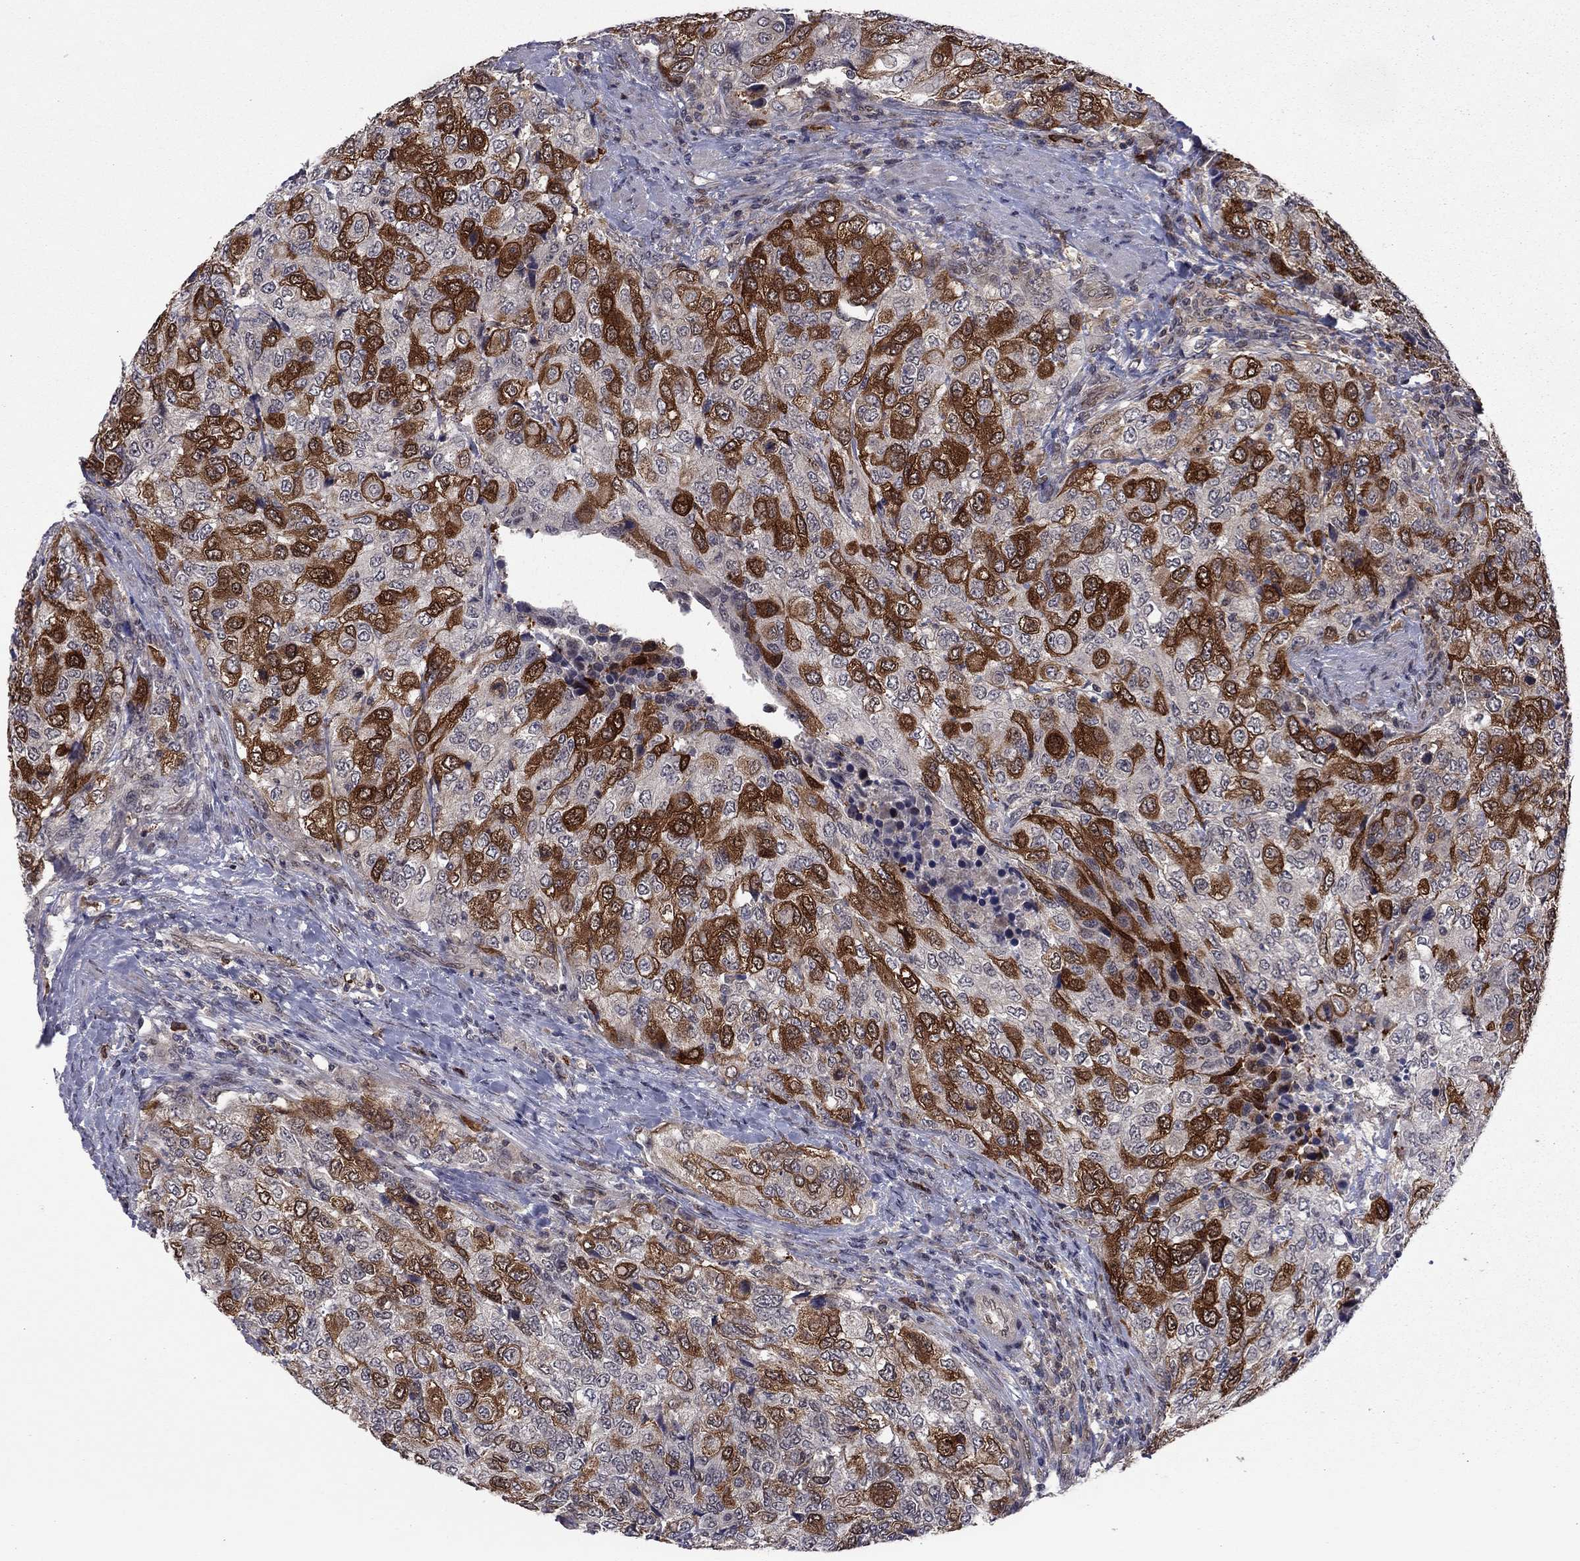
{"staining": {"intensity": "strong", "quantity": "25%-75%", "location": "cytoplasmic/membranous"}, "tissue": "urothelial cancer", "cell_type": "Tumor cells", "image_type": "cancer", "snomed": [{"axis": "morphology", "description": "Urothelial carcinoma, High grade"}, {"axis": "topography", "description": "Urinary bladder"}], "caption": "Immunohistochemical staining of human urothelial carcinoma (high-grade) displays high levels of strong cytoplasmic/membranous protein expression in about 25%-75% of tumor cells. (DAB IHC with brightfield microscopy, high magnification).", "gene": "GPAA1", "patient": {"sex": "female", "age": 78}}